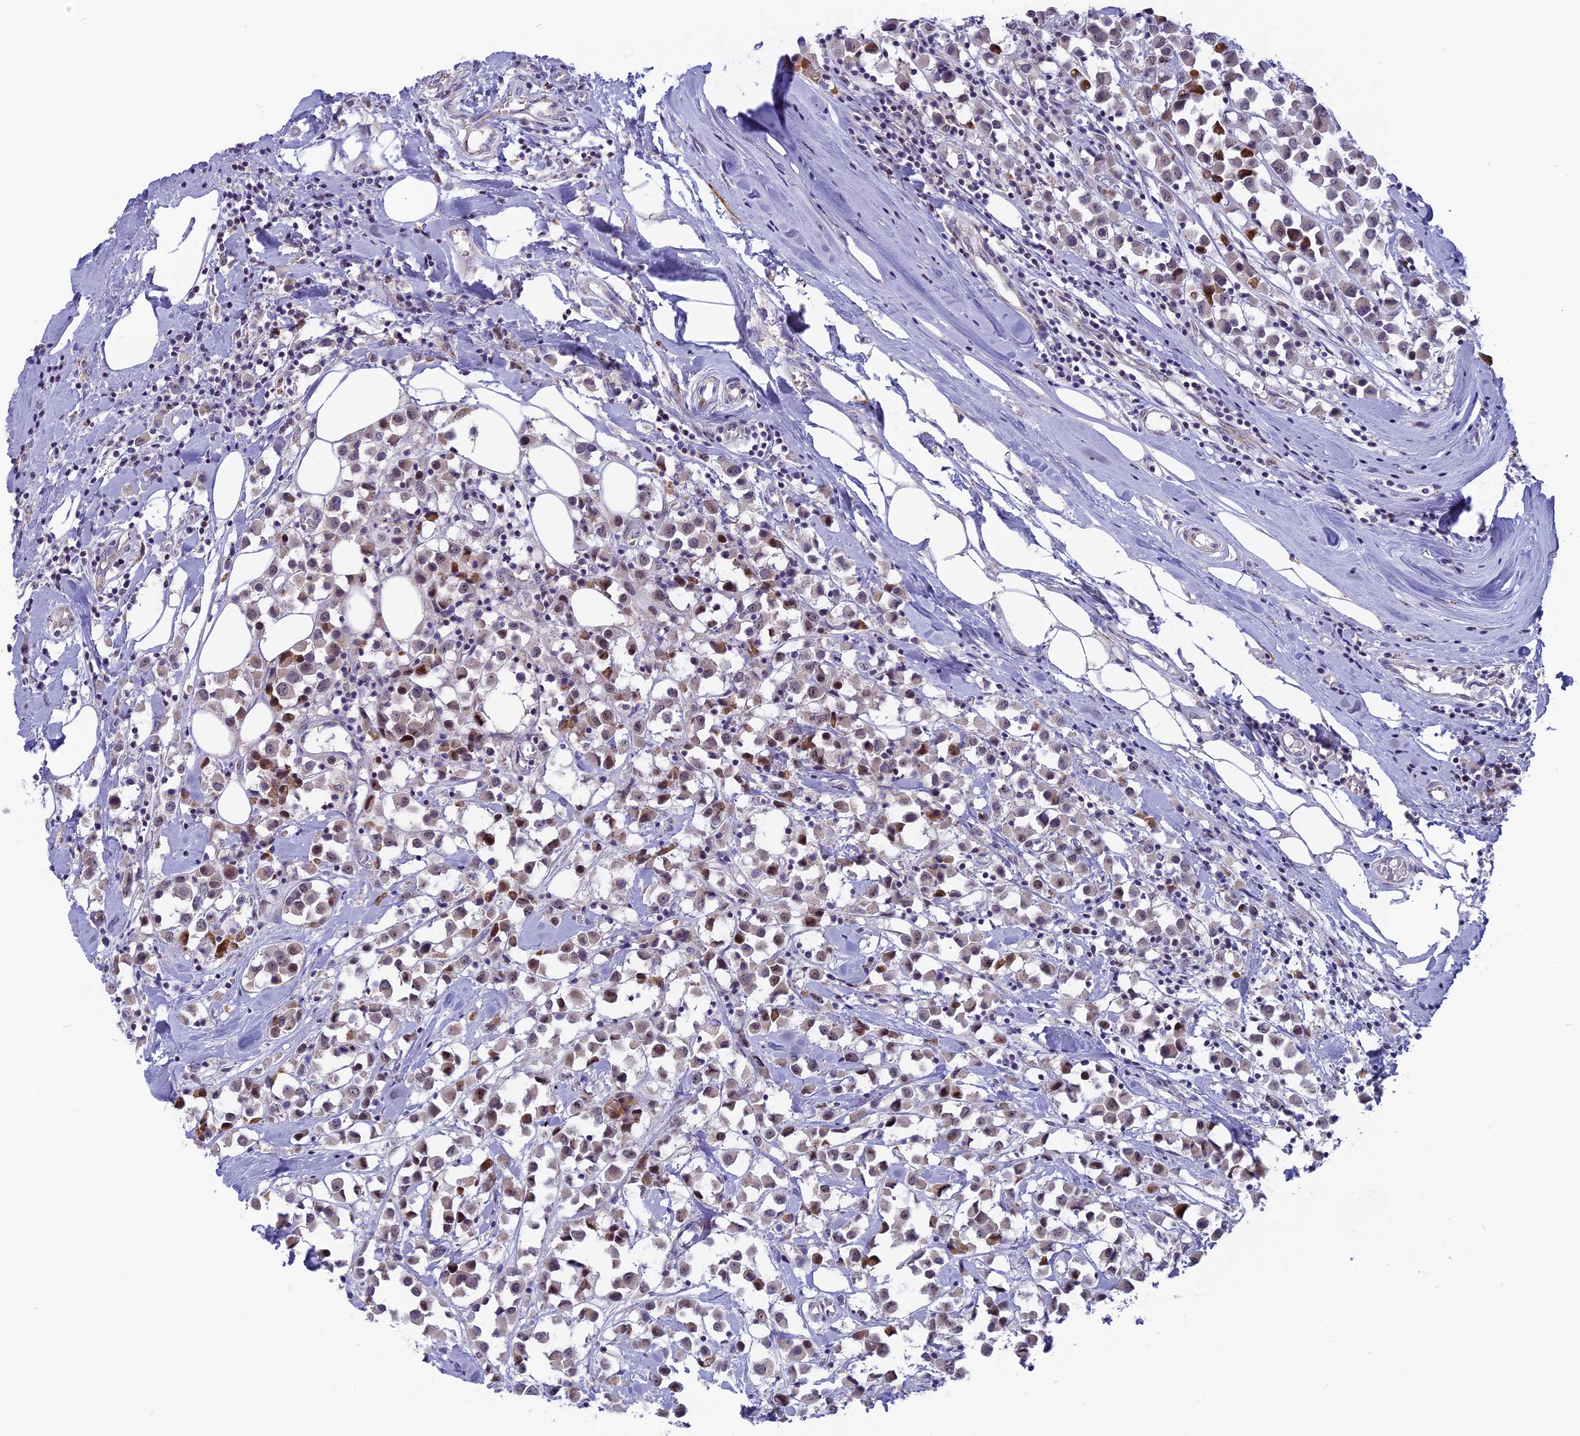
{"staining": {"intensity": "moderate", "quantity": "<25%", "location": "cytoplasmic/membranous,nuclear"}, "tissue": "breast cancer", "cell_type": "Tumor cells", "image_type": "cancer", "snomed": [{"axis": "morphology", "description": "Duct carcinoma"}, {"axis": "topography", "description": "Breast"}], "caption": "Moderate cytoplasmic/membranous and nuclear protein staining is present in approximately <25% of tumor cells in invasive ductal carcinoma (breast).", "gene": "DTWD1", "patient": {"sex": "female", "age": 61}}